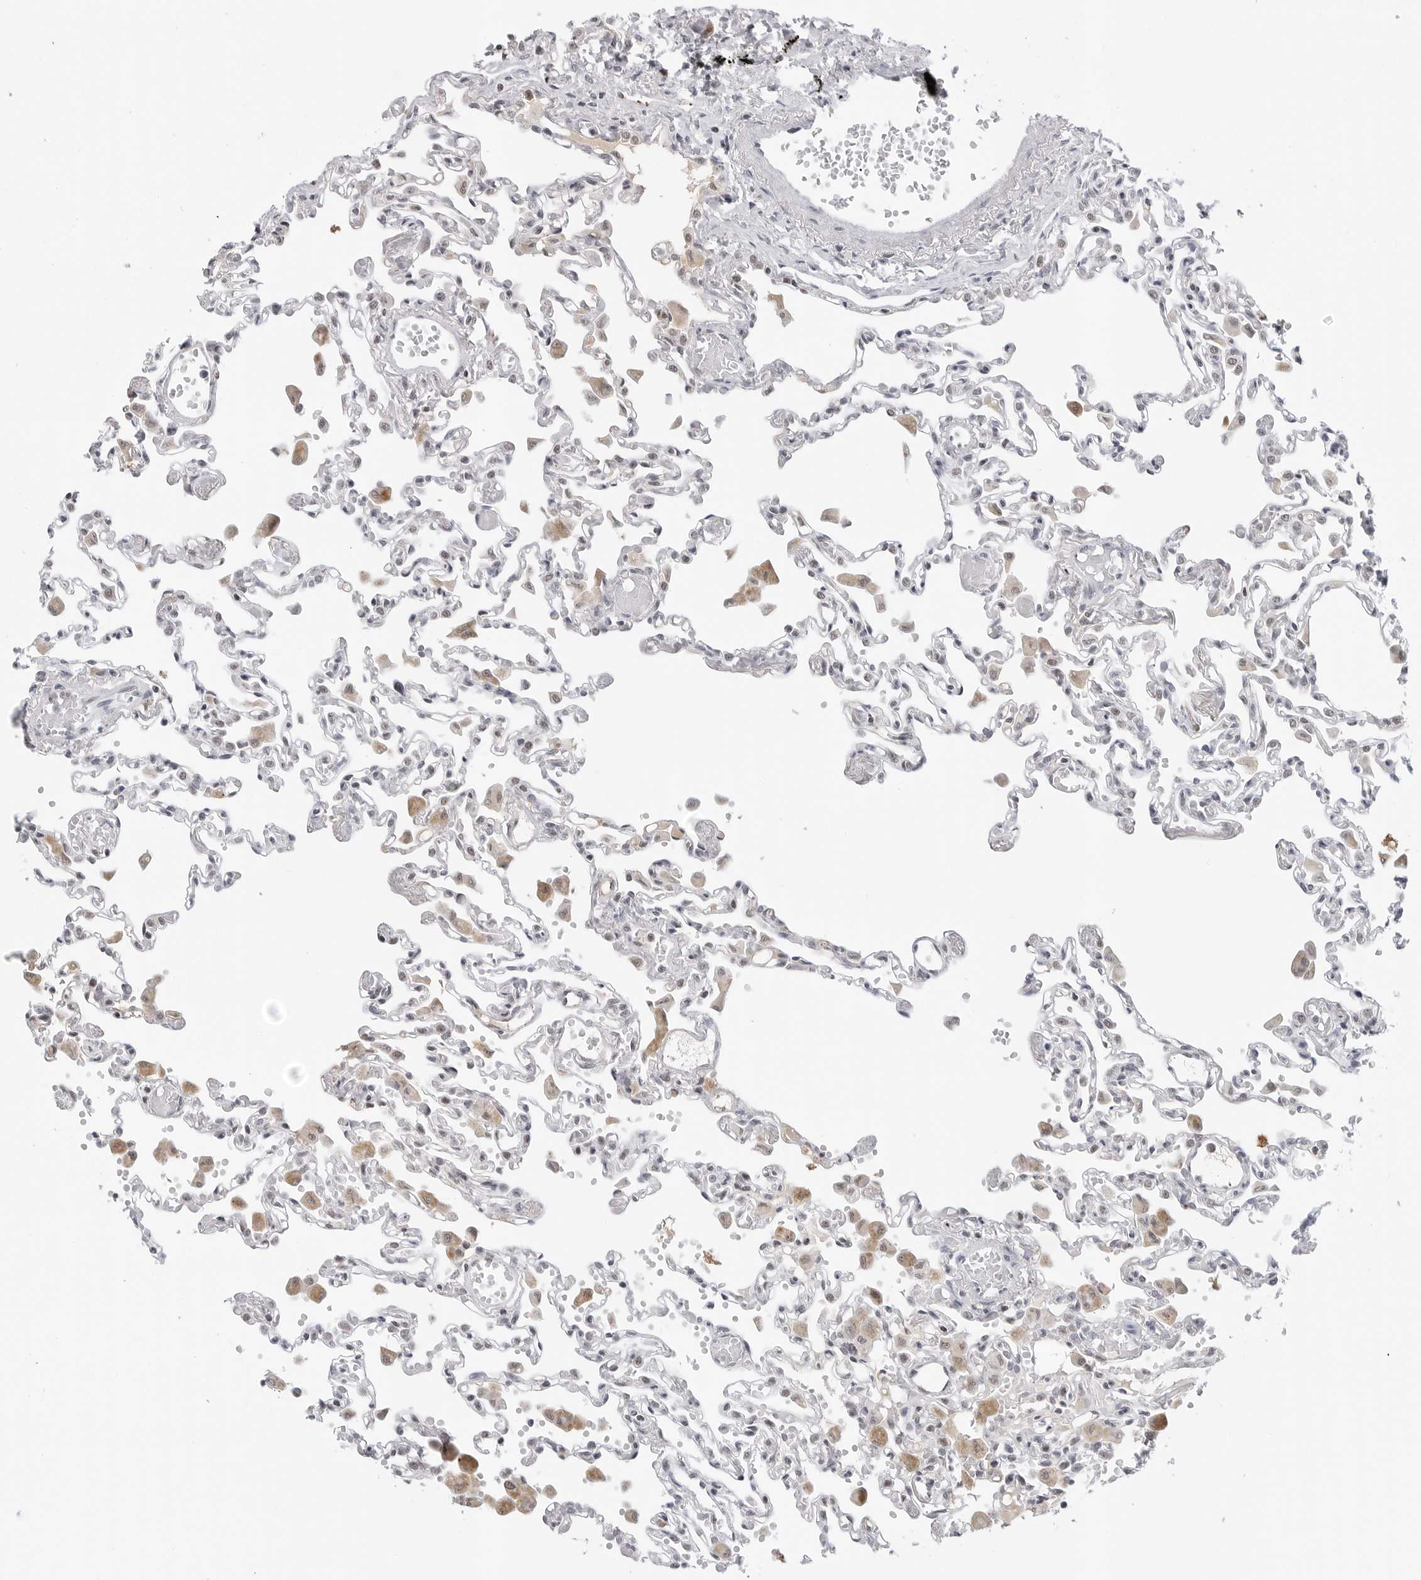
{"staining": {"intensity": "negative", "quantity": "none", "location": "none"}, "tissue": "lung", "cell_type": "Alveolar cells", "image_type": "normal", "snomed": [{"axis": "morphology", "description": "Normal tissue, NOS"}, {"axis": "topography", "description": "Bronchus"}, {"axis": "topography", "description": "Lung"}], "caption": "Lung stained for a protein using immunohistochemistry displays no staining alveolar cells.", "gene": "WRAP53", "patient": {"sex": "female", "age": 49}}